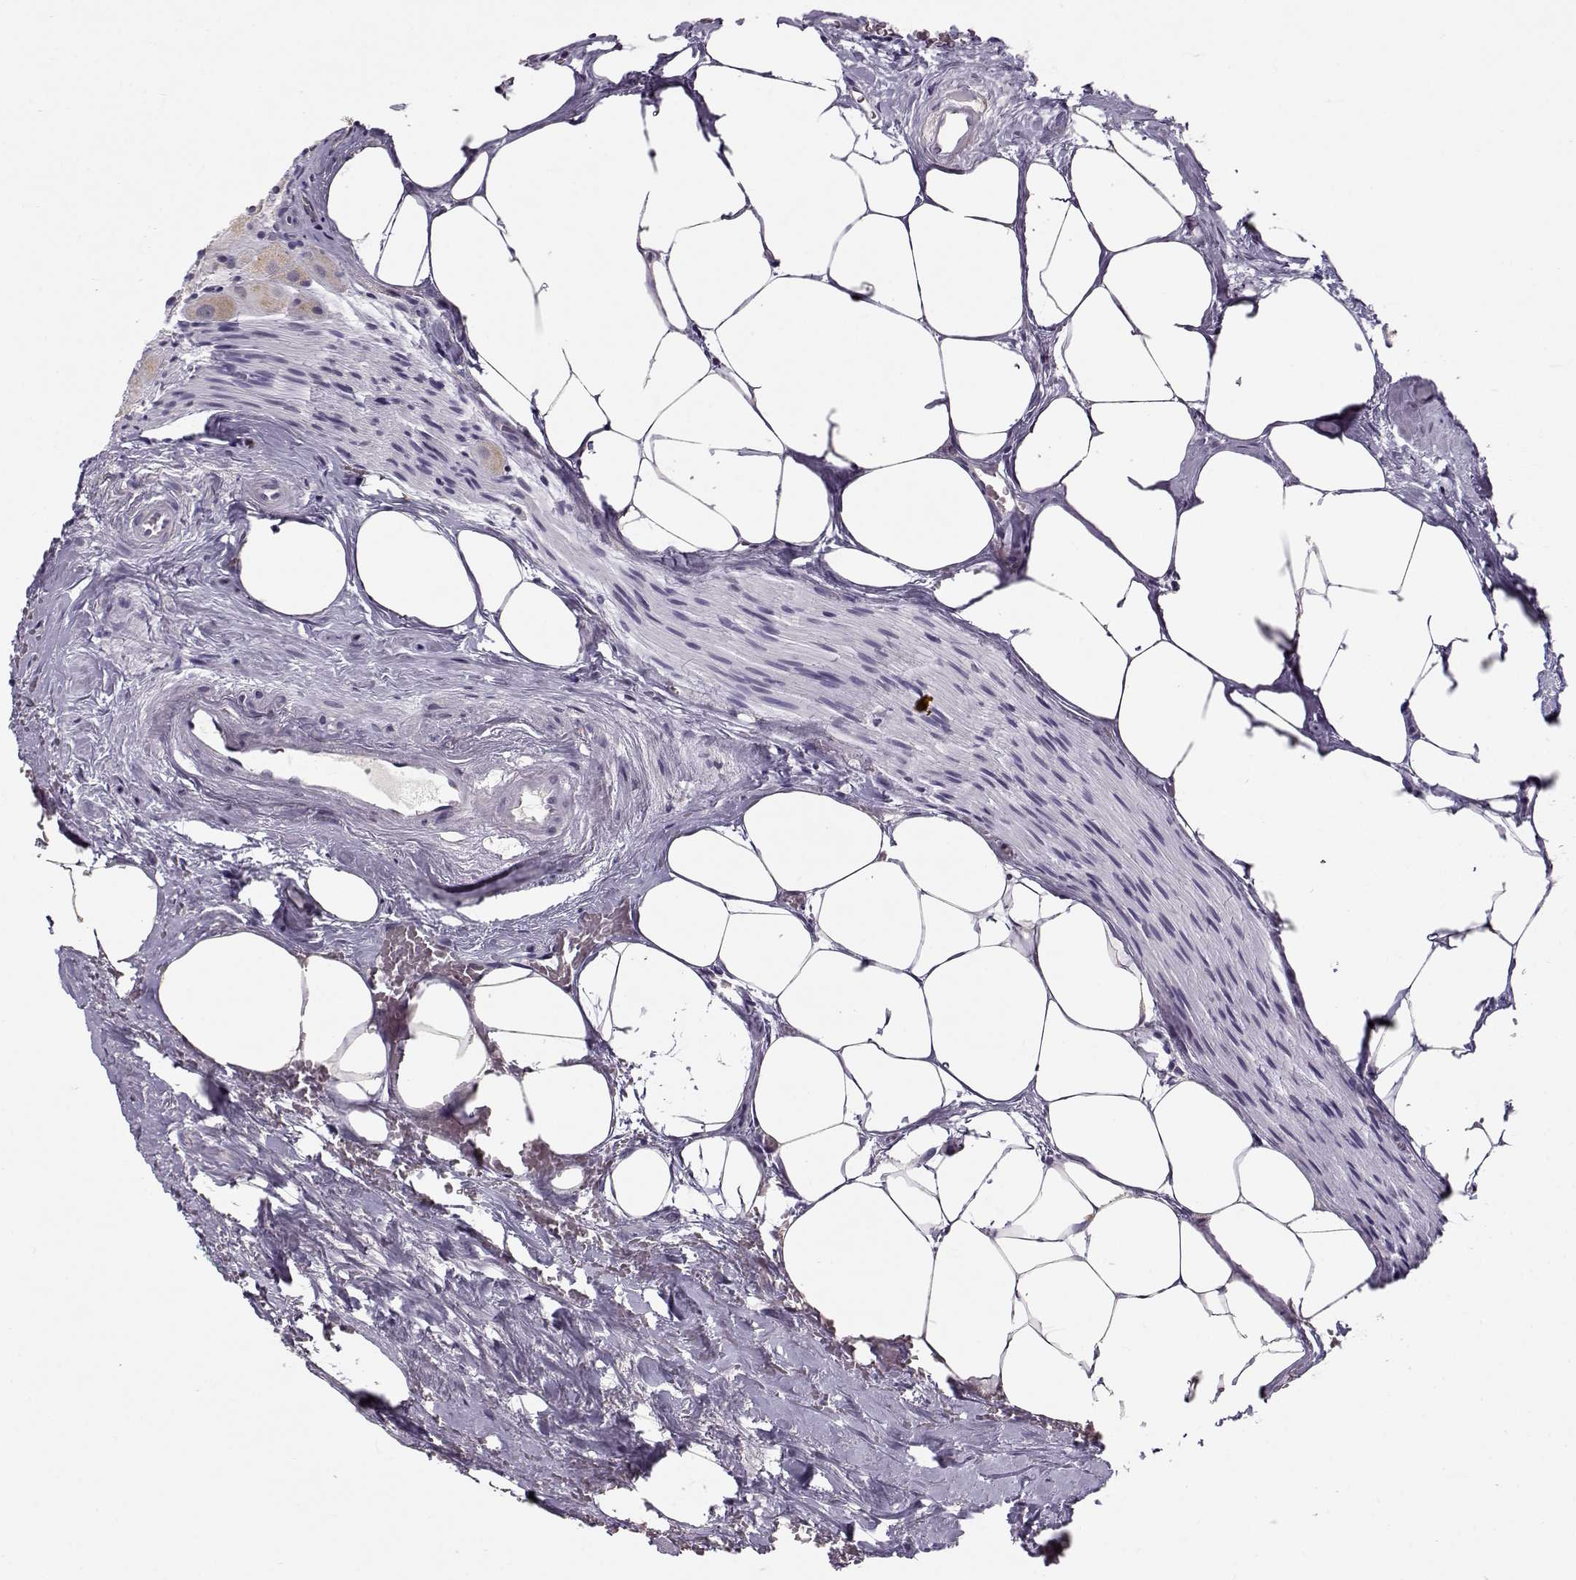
{"staining": {"intensity": "moderate", "quantity": ">75%", "location": "cytoplasmic/membranous"}, "tissue": "prostate cancer", "cell_type": "Tumor cells", "image_type": "cancer", "snomed": [{"axis": "morphology", "description": "Adenocarcinoma, NOS"}, {"axis": "morphology", "description": "Adenocarcinoma, High grade"}, {"axis": "topography", "description": "Prostate"}], "caption": "DAB immunohistochemical staining of human prostate cancer (adenocarcinoma) exhibits moderate cytoplasmic/membranous protein expression in about >75% of tumor cells.", "gene": "SLC4A5", "patient": {"sex": "male", "age": 64}}